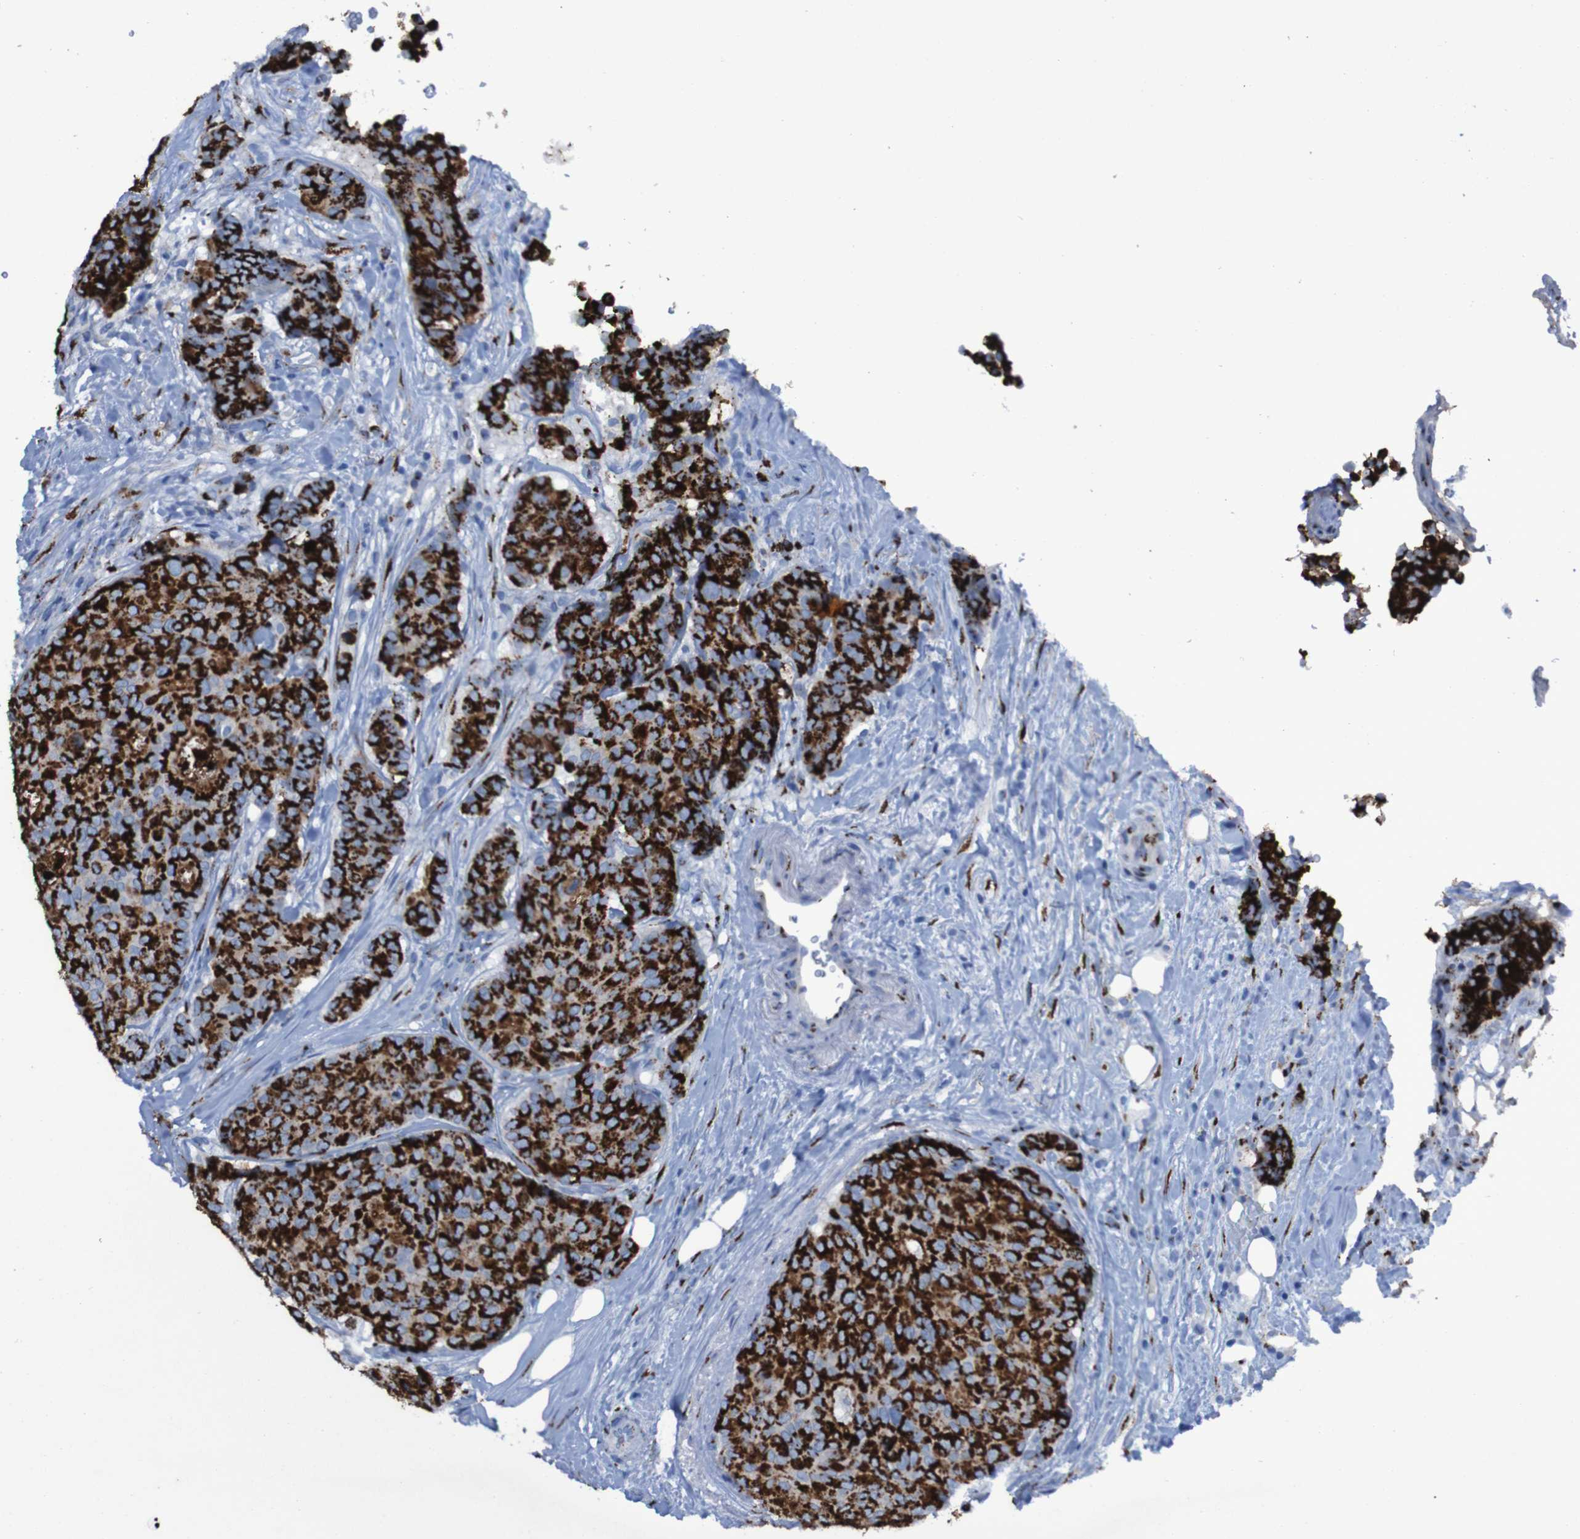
{"staining": {"intensity": "strong", "quantity": ">75%", "location": "cytoplasmic/membranous"}, "tissue": "breast cancer", "cell_type": "Tumor cells", "image_type": "cancer", "snomed": [{"axis": "morphology", "description": "Duct carcinoma"}, {"axis": "topography", "description": "Breast"}], "caption": "About >75% of tumor cells in human breast cancer reveal strong cytoplasmic/membranous protein positivity as visualized by brown immunohistochemical staining.", "gene": "GOLM1", "patient": {"sex": "female", "age": 75}}